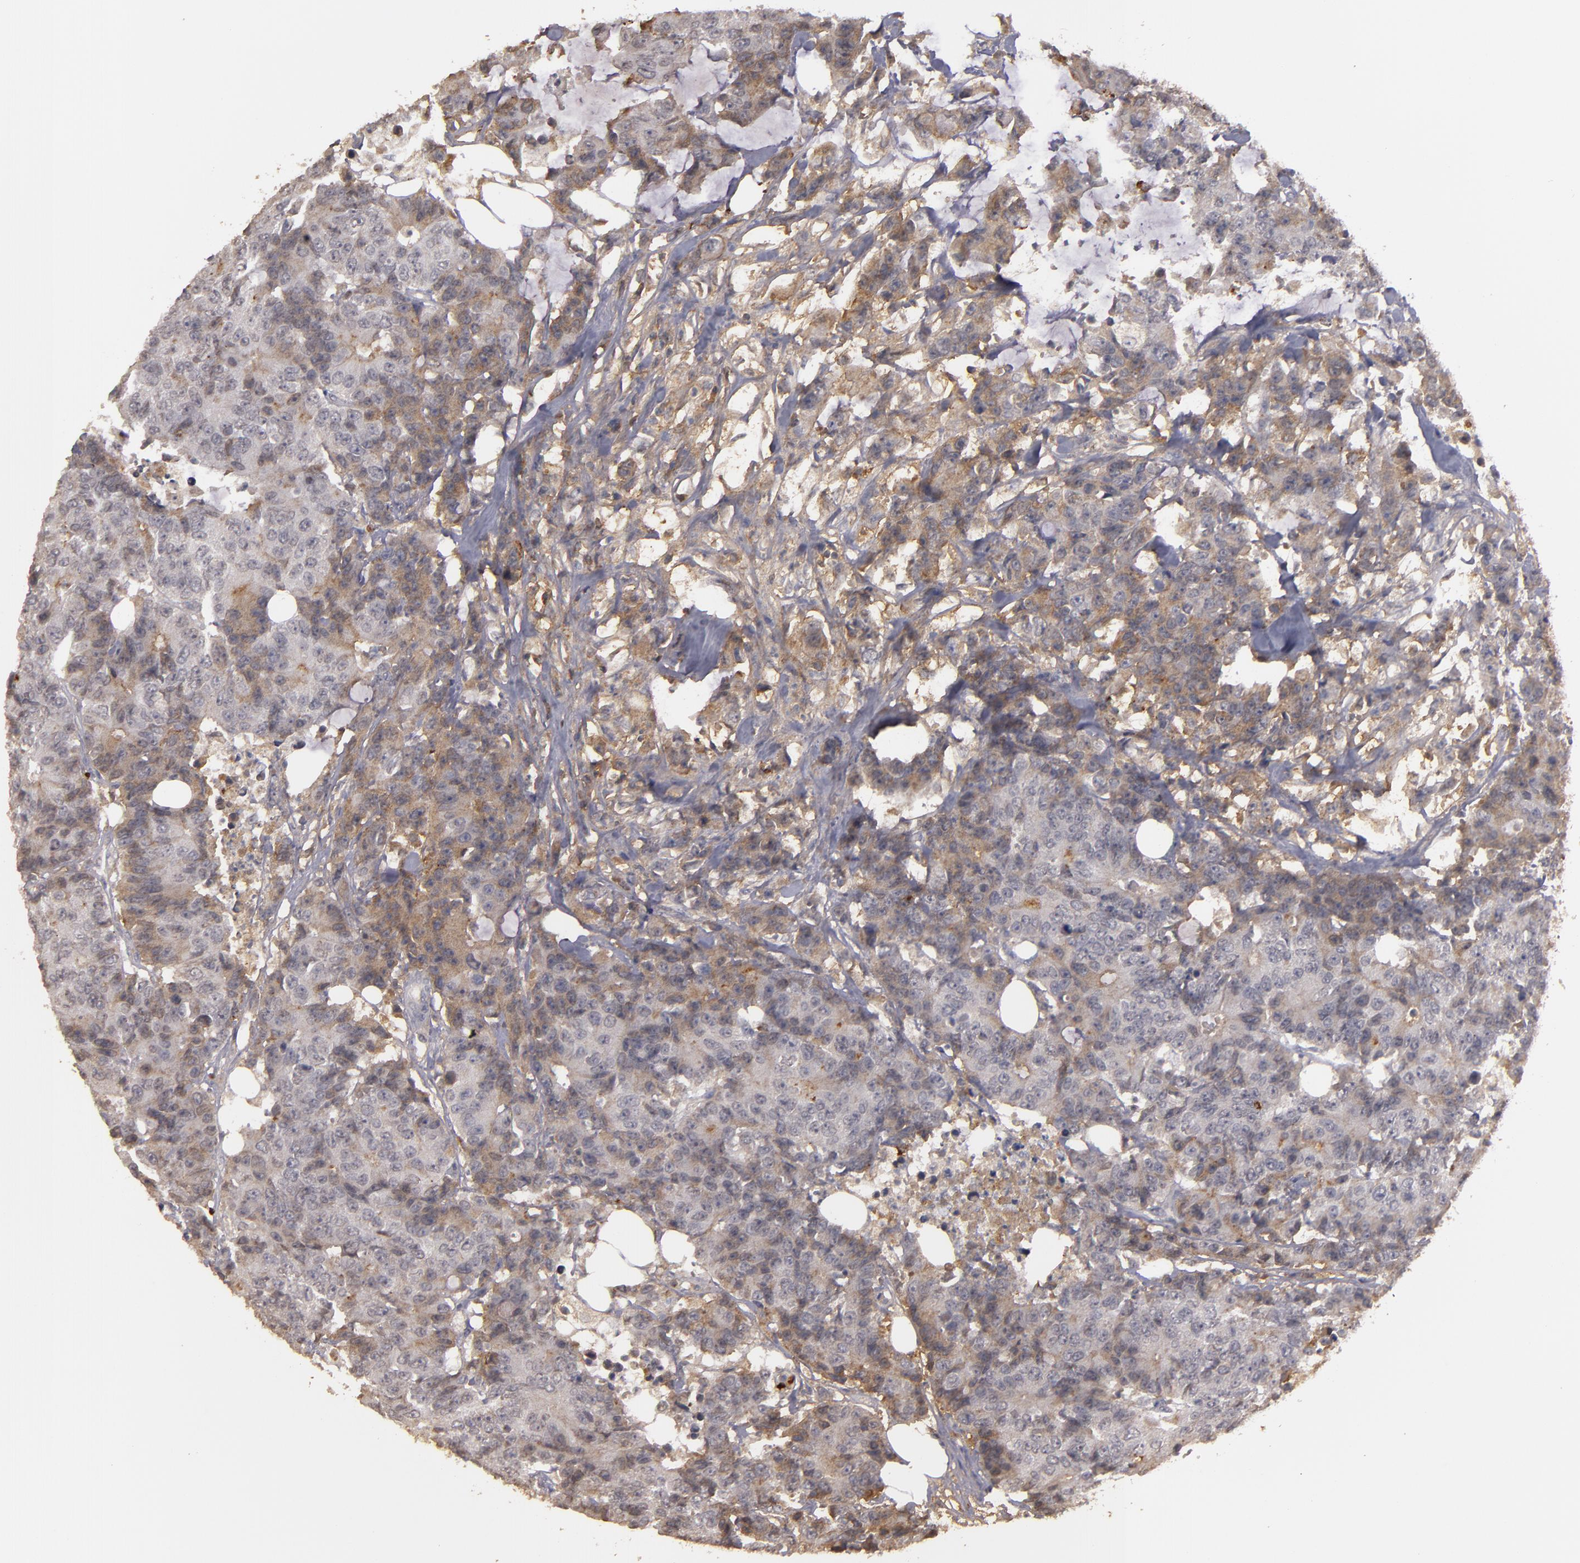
{"staining": {"intensity": "moderate", "quantity": "25%-75%", "location": "cytoplasmic/membranous"}, "tissue": "colorectal cancer", "cell_type": "Tumor cells", "image_type": "cancer", "snomed": [{"axis": "morphology", "description": "Adenocarcinoma, NOS"}, {"axis": "topography", "description": "Colon"}], "caption": "Human colorectal adenocarcinoma stained for a protein (brown) reveals moderate cytoplasmic/membranous positive expression in about 25%-75% of tumor cells.", "gene": "MBL2", "patient": {"sex": "female", "age": 86}}